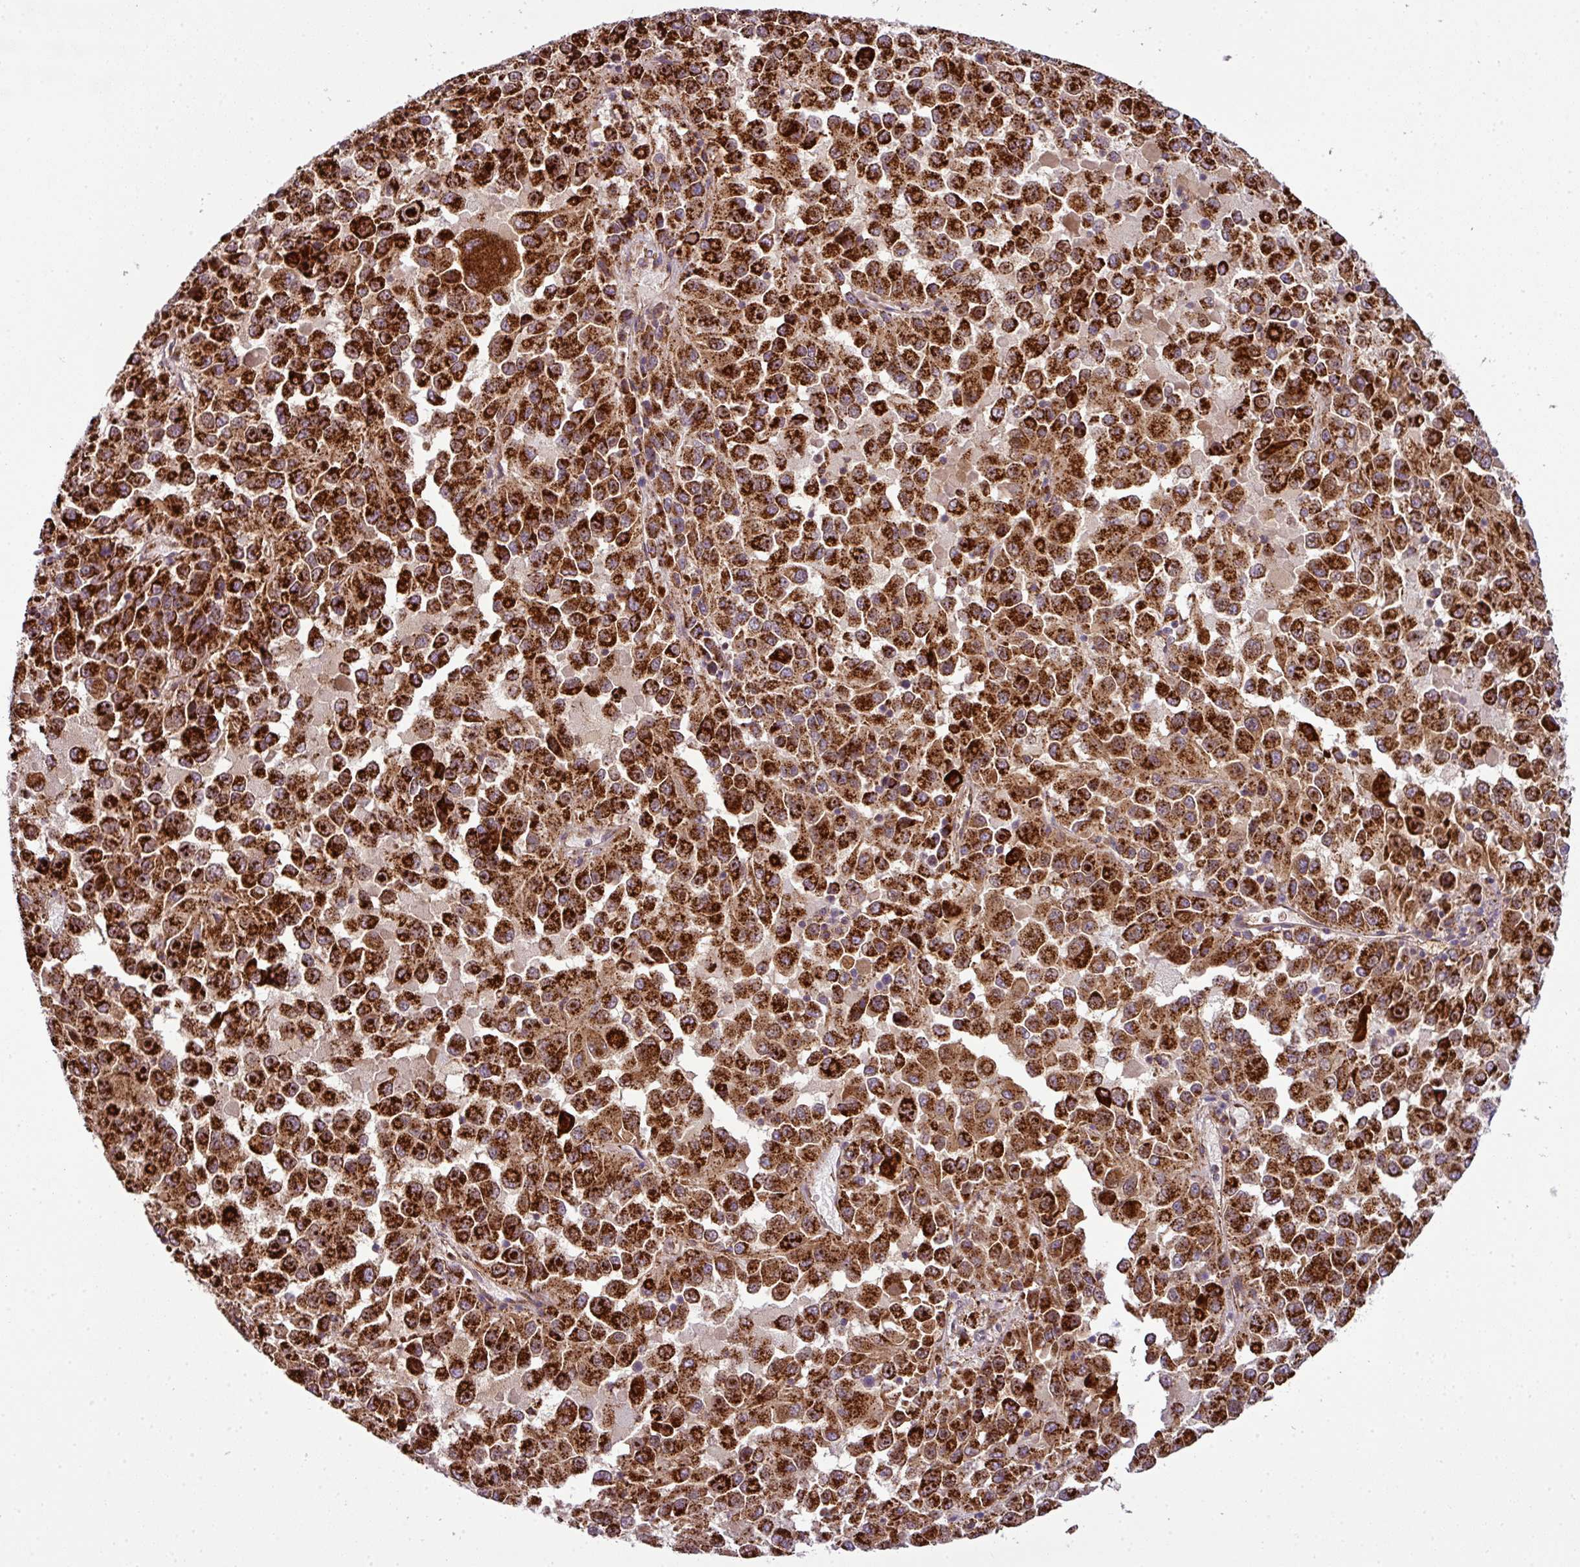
{"staining": {"intensity": "strong", "quantity": ">75%", "location": "cytoplasmic/membranous"}, "tissue": "melanoma", "cell_type": "Tumor cells", "image_type": "cancer", "snomed": [{"axis": "morphology", "description": "Malignant melanoma, Metastatic site"}, {"axis": "topography", "description": "Lung"}], "caption": "The image reveals a brown stain indicating the presence of a protein in the cytoplasmic/membranous of tumor cells in malignant melanoma (metastatic site). Using DAB (3,3'-diaminobenzidine) (brown) and hematoxylin (blue) stains, captured at high magnification using brightfield microscopy.", "gene": "PRELID3B", "patient": {"sex": "male", "age": 64}}